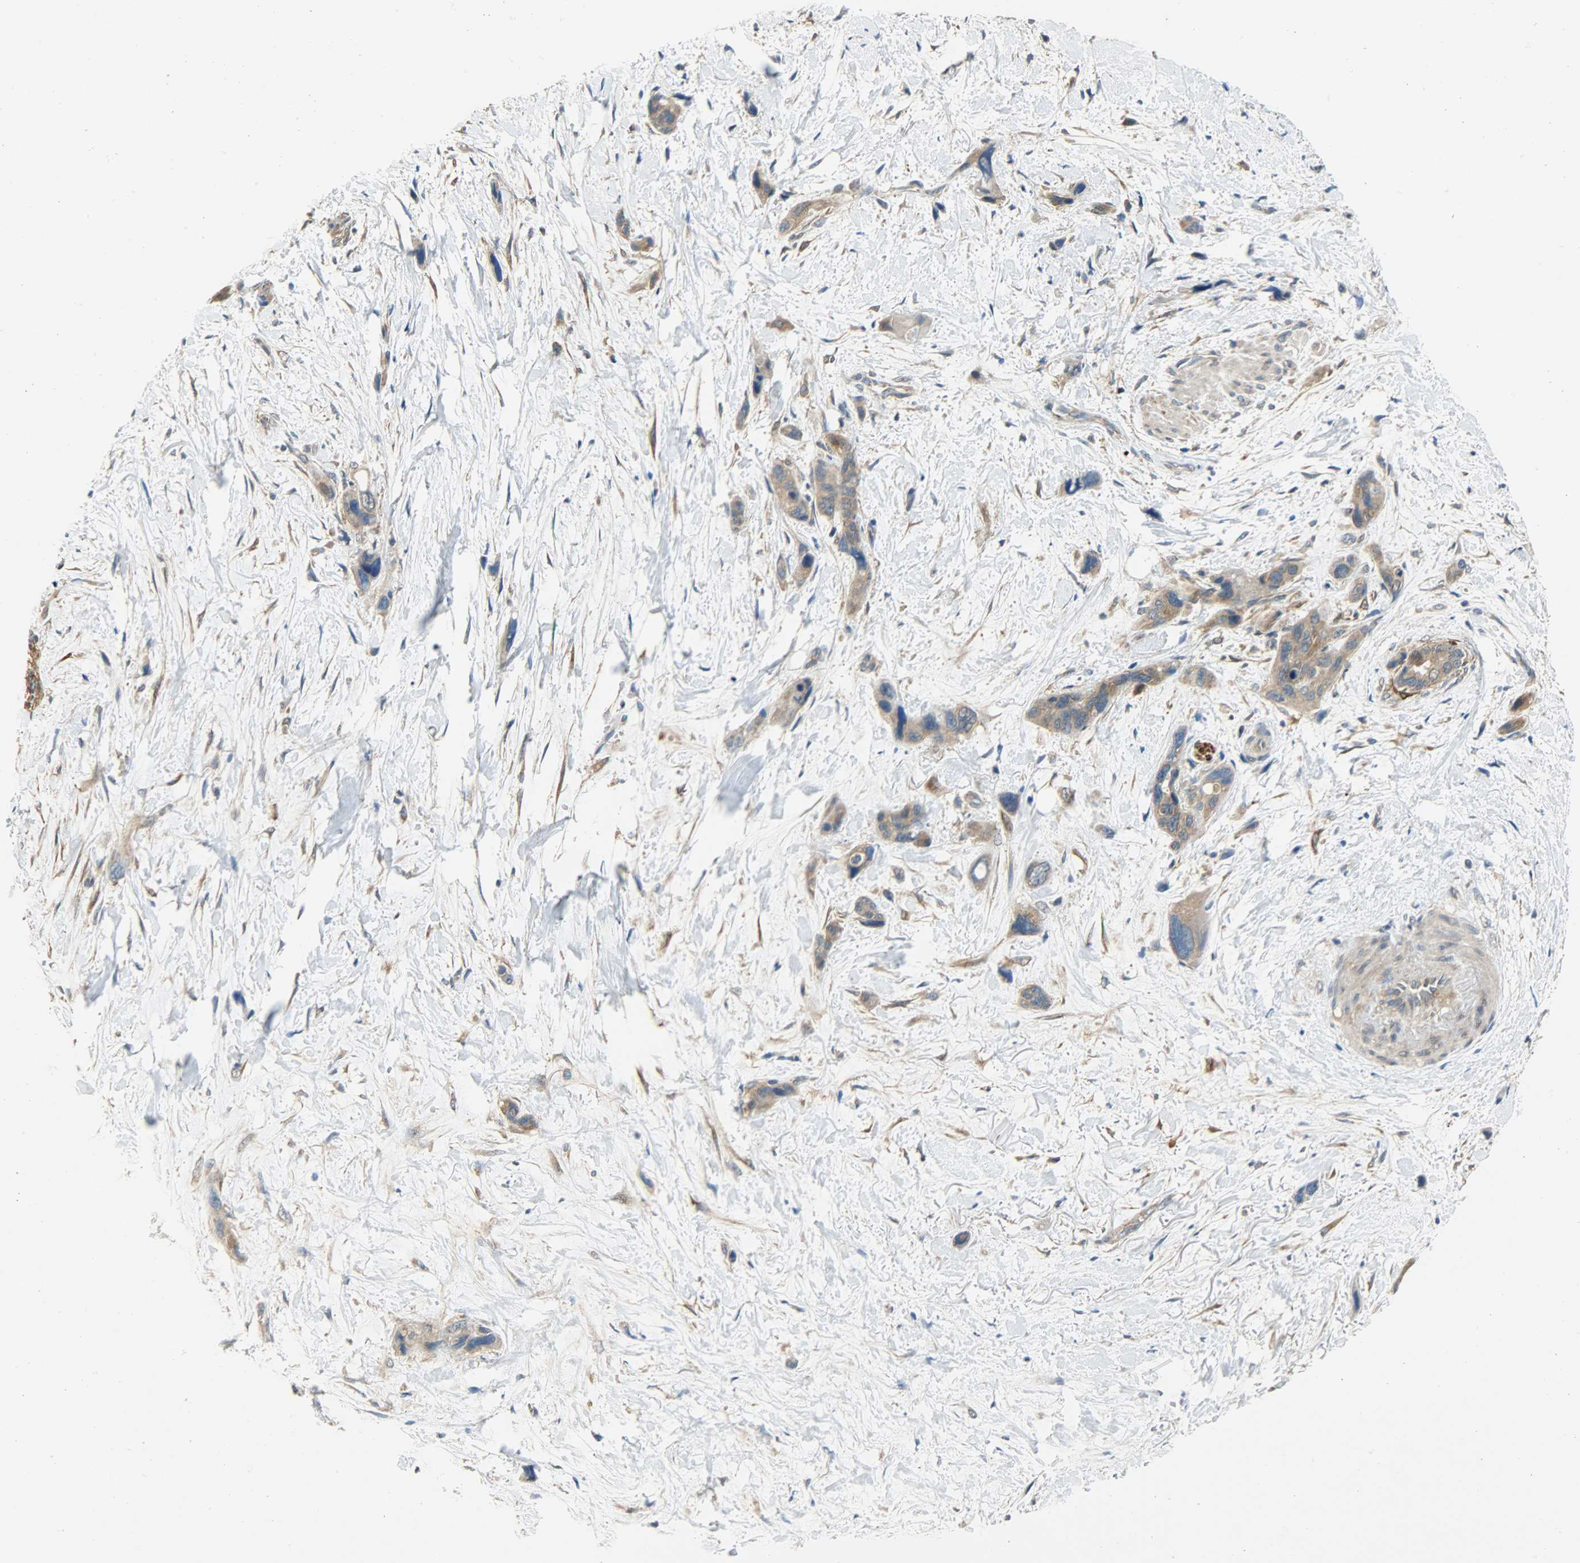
{"staining": {"intensity": "moderate", "quantity": ">75%", "location": "cytoplasmic/membranous"}, "tissue": "pancreatic cancer", "cell_type": "Tumor cells", "image_type": "cancer", "snomed": [{"axis": "morphology", "description": "Adenocarcinoma, NOS"}, {"axis": "topography", "description": "Pancreas"}], "caption": "High-magnification brightfield microscopy of adenocarcinoma (pancreatic) stained with DAB (3,3'-diaminobenzidine) (brown) and counterstained with hematoxylin (blue). tumor cells exhibit moderate cytoplasmic/membranous expression is seen in about>75% of cells.", "gene": "C1orf198", "patient": {"sex": "male", "age": 46}}